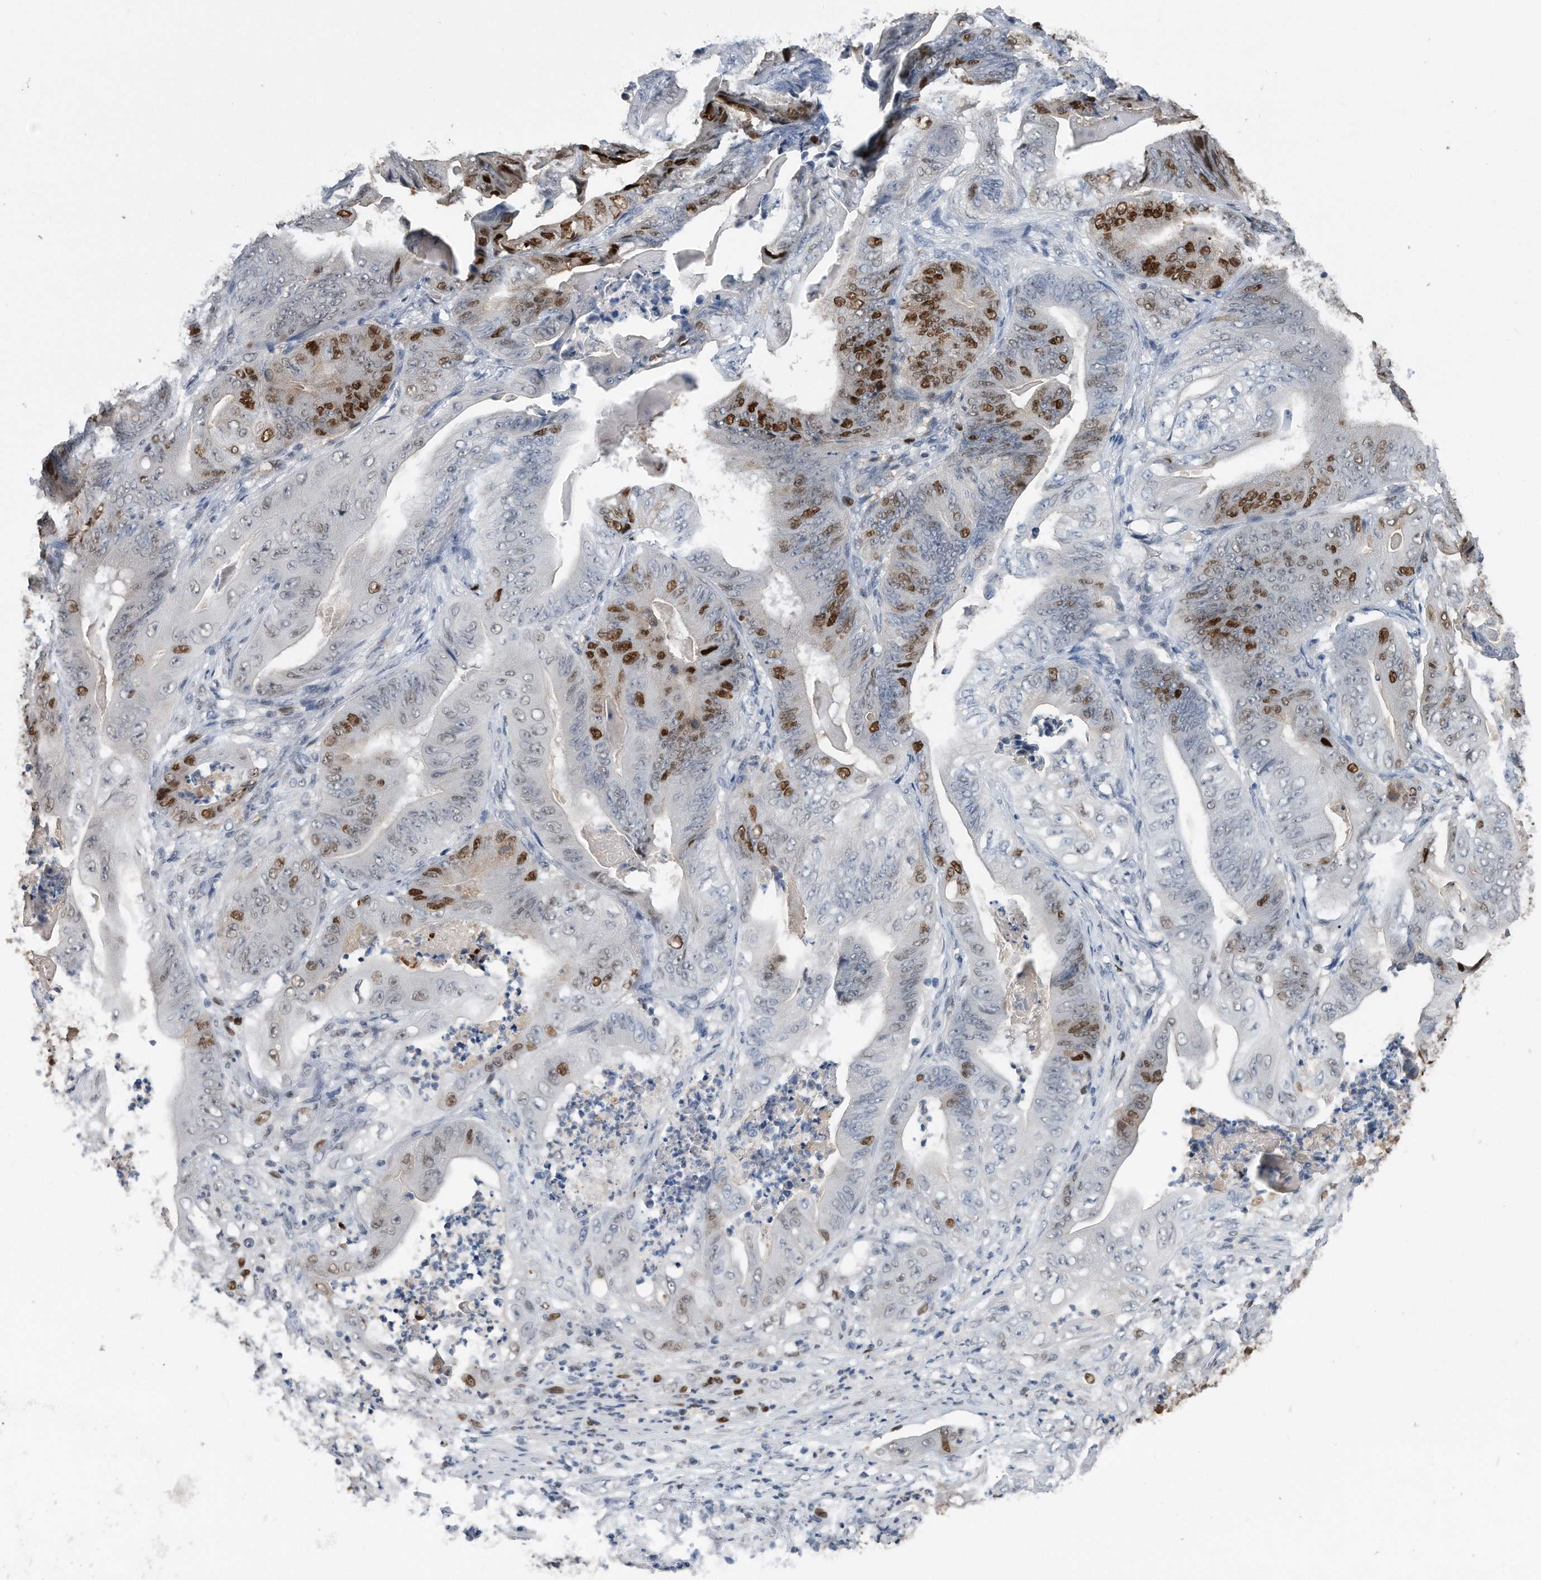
{"staining": {"intensity": "strong", "quantity": "25%-75%", "location": "nuclear"}, "tissue": "stomach cancer", "cell_type": "Tumor cells", "image_type": "cancer", "snomed": [{"axis": "morphology", "description": "Adenocarcinoma, NOS"}, {"axis": "topography", "description": "Stomach"}], "caption": "This photomicrograph demonstrates stomach adenocarcinoma stained with IHC to label a protein in brown. The nuclear of tumor cells show strong positivity for the protein. Nuclei are counter-stained blue.", "gene": "PCNA", "patient": {"sex": "female", "age": 73}}